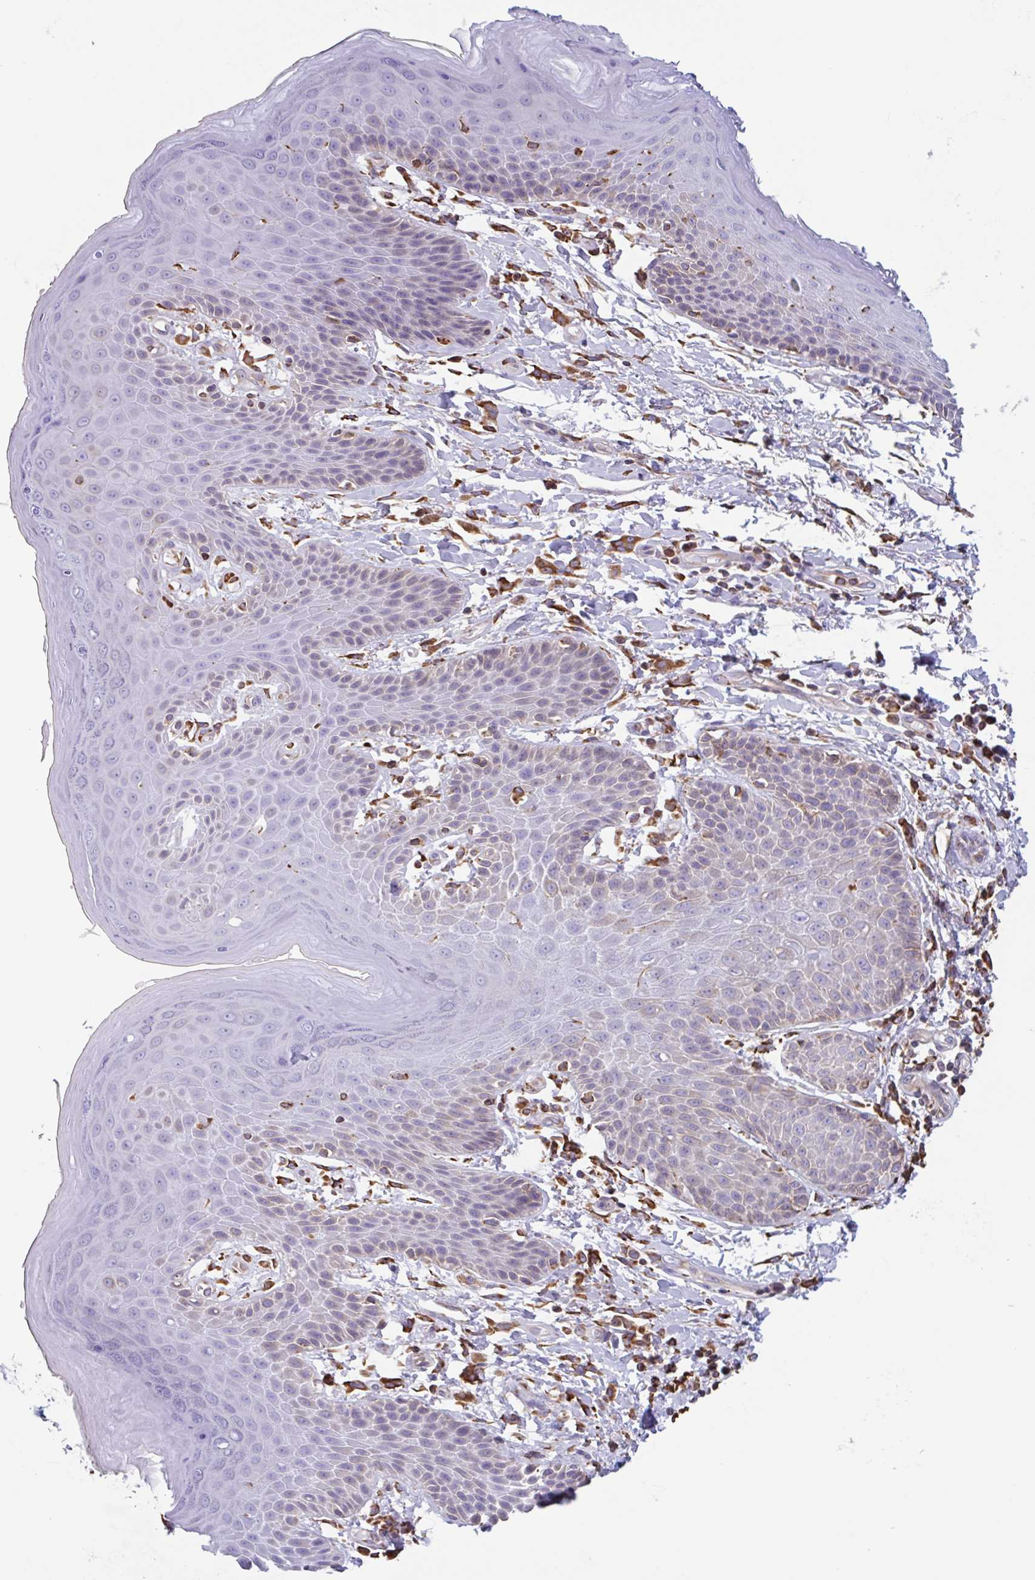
{"staining": {"intensity": "moderate", "quantity": "<25%", "location": "cytoplasmic/membranous"}, "tissue": "skin", "cell_type": "Epidermal cells", "image_type": "normal", "snomed": [{"axis": "morphology", "description": "Normal tissue, NOS"}, {"axis": "topography", "description": "Peripheral nerve tissue"}], "caption": "Immunohistochemical staining of benign skin exhibits low levels of moderate cytoplasmic/membranous staining in about <25% of epidermal cells. (DAB (3,3'-diaminobenzidine) = brown stain, brightfield microscopy at high magnification).", "gene": "DOK4", "patient": {"sex": "male", "age": 51}}